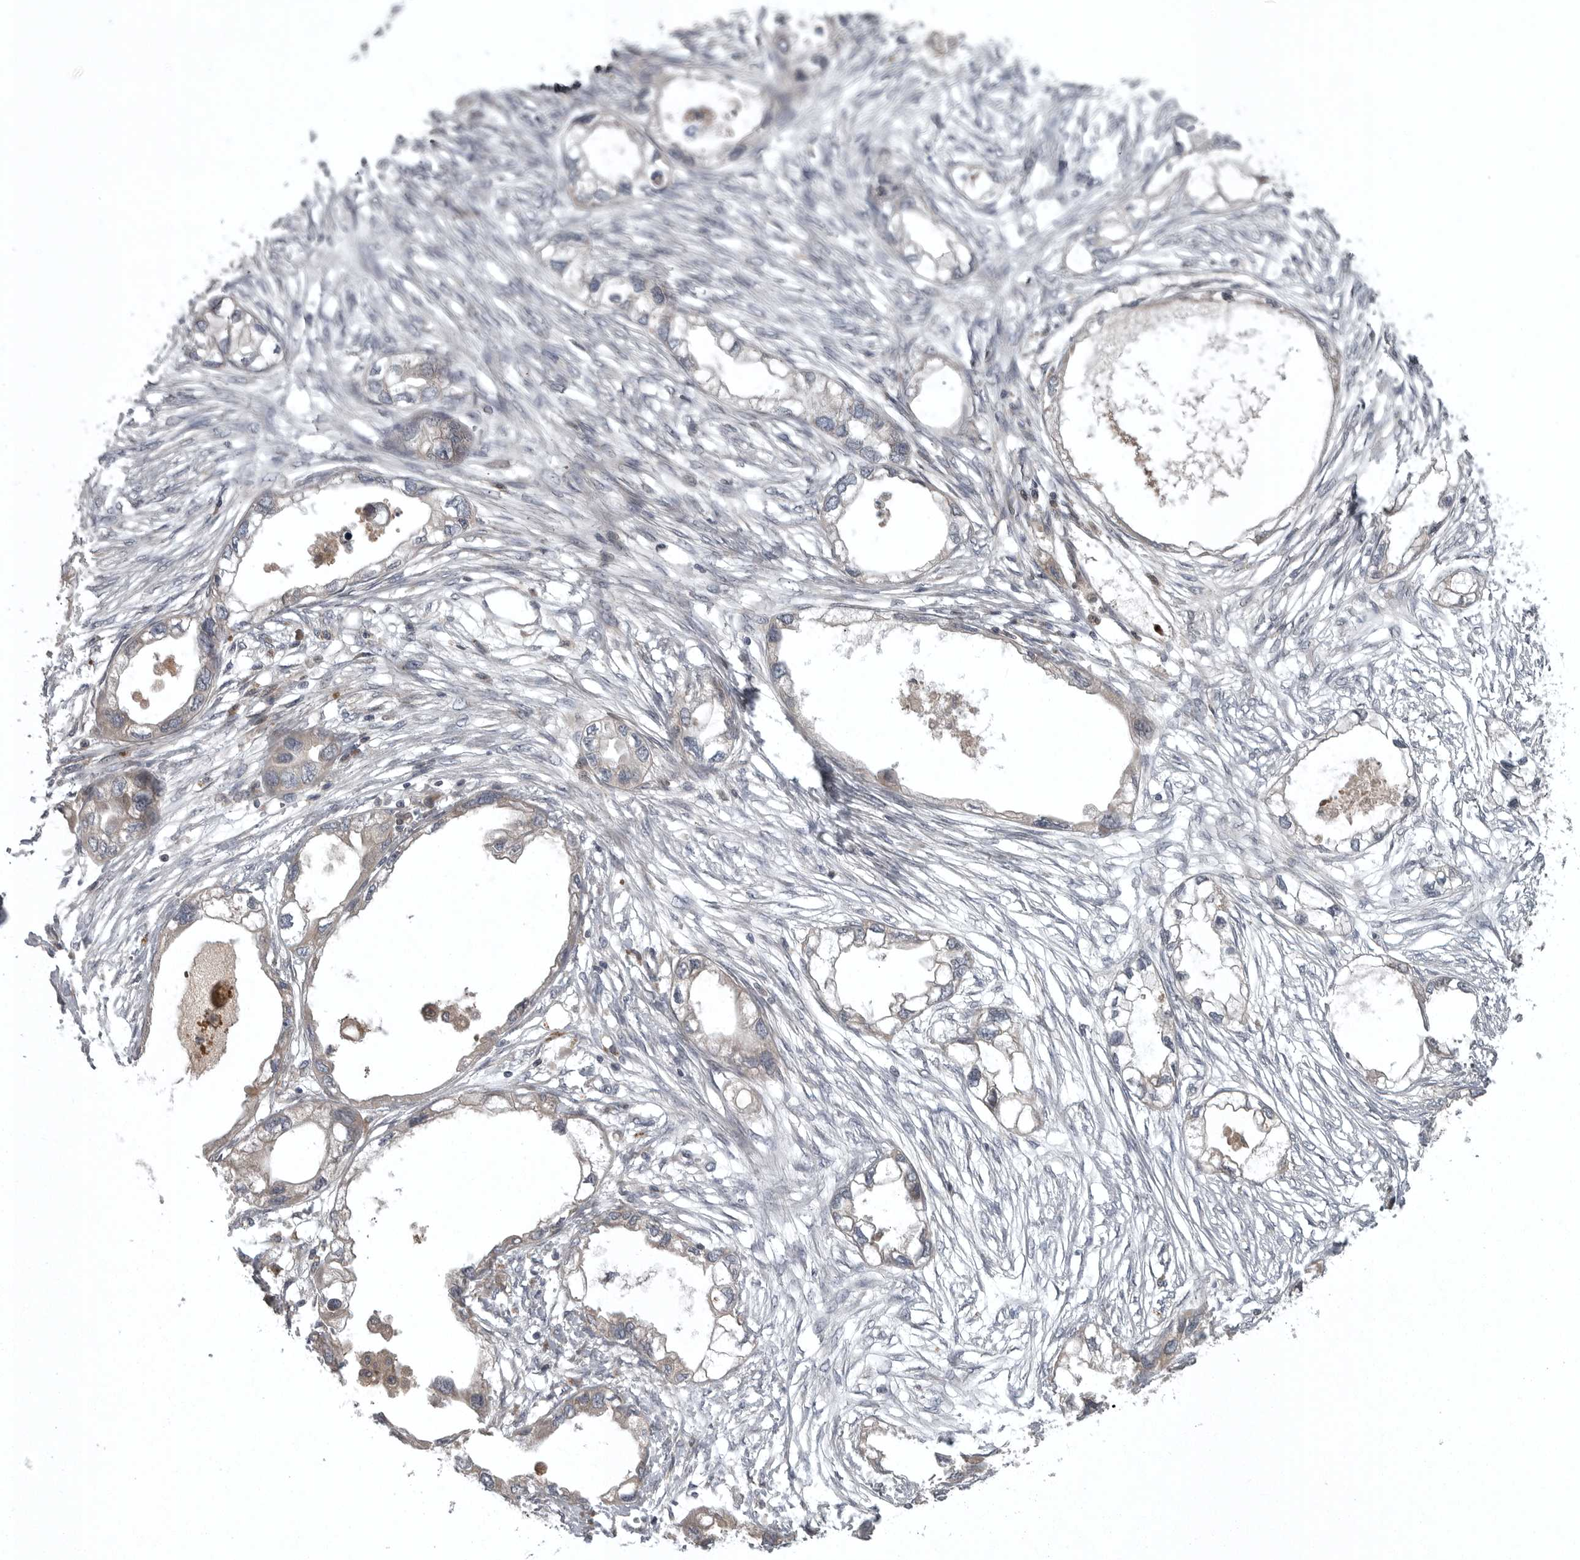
{"staining": {"intensity": "weak", "quantity": "<25%", "location": "cytoplasmic/membranous"}, "tissue": "endometrial cancer", "cell_type": "Tumor cells", "image_type": "cancer", "snomed": [{"axis": "morphology", "description": "Adenocarcinoma, NOS"}, {"axis": "morphology", "description": "Adenocarcinoma, metastatic, NOS"}, {"axis": "topography", "description": "Adipose tissue"}, {"axis": "topography", "description": "Endometrium"}], "caption": "DAB immunohistochemical staining of human endometrial metastatic adenocarcinoma reveals no significant staining in tumor cells.", "gene": "GPR31", "patient": {"sex": "female", "age": 67}}